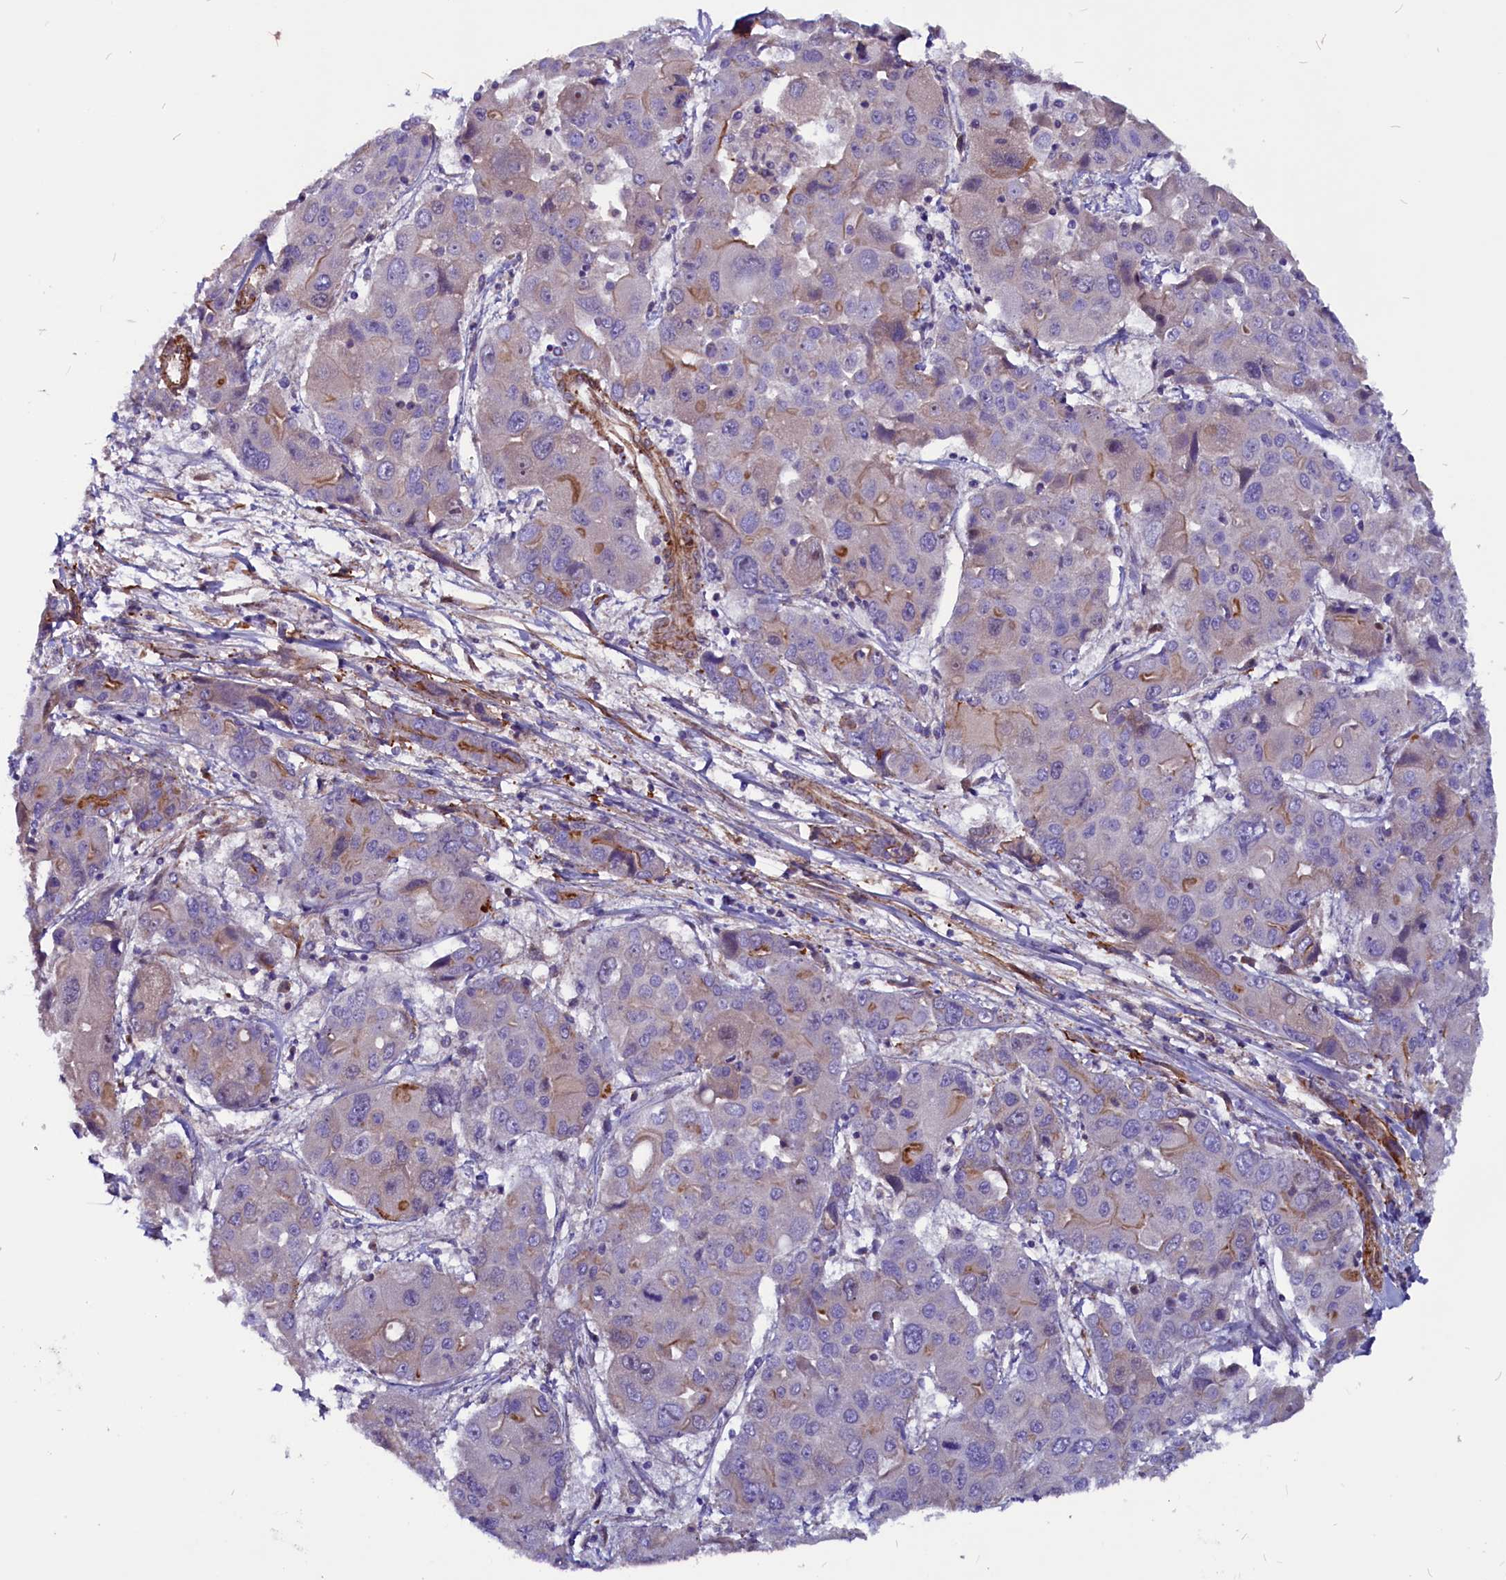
{"staining": {"intensity": "weak", "quantity": "<25%", "location": "cytoplasmic/membranous"}, "tissue": "liver cancer", "cell_type": "Tumor cells", "image_type": "cancer", "snomed": [{"axis": "morphology", "description": "Cholangiocarcinoma"}, {"axis": "topography", "description": "Liver"}], "caption": "There is no significant staining in tumor cells of liver cancer (cholangiocarcinoma).", "gene": "ZNF749", "patient": {"sex": "male", "age": 67}}